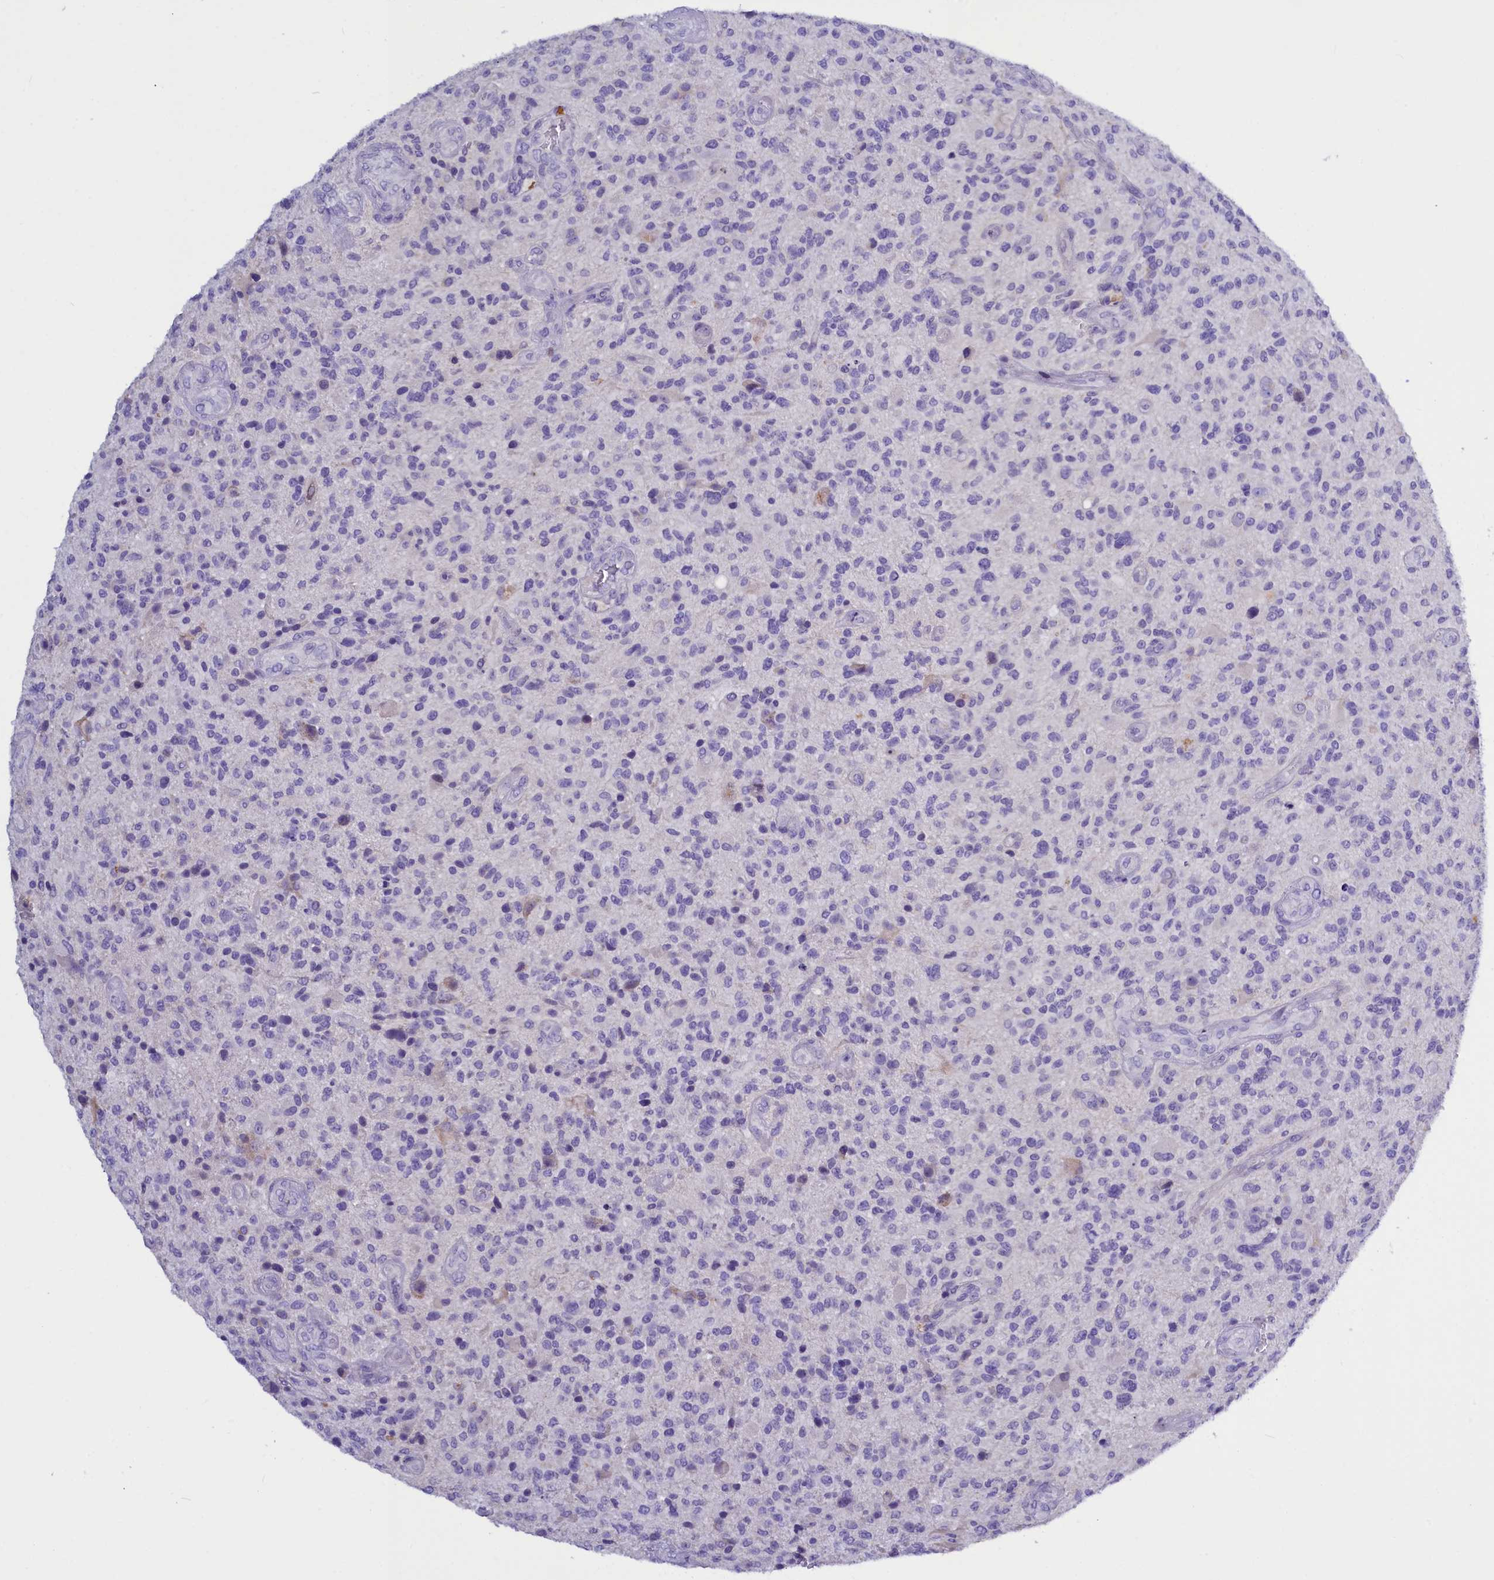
{"staining": {"intensity": "negative", "quantity": "none", "location": "none"}, "tissue": "glioma", "cell_type": "Tumor cells", "image_type": "cancer", "snomed": [{"axis": "morphology", "description": "Glioma, malignant, High grade"}, {"axis": "topography", "description": "Brain"}], "caption": "IHC histopathology image of malignant glioma (high-grade) stained for a protein (brown), which displays no positivity in tumor cells.", "gene": "RTTN", "patient": {"sex": "male", "age": 47}}